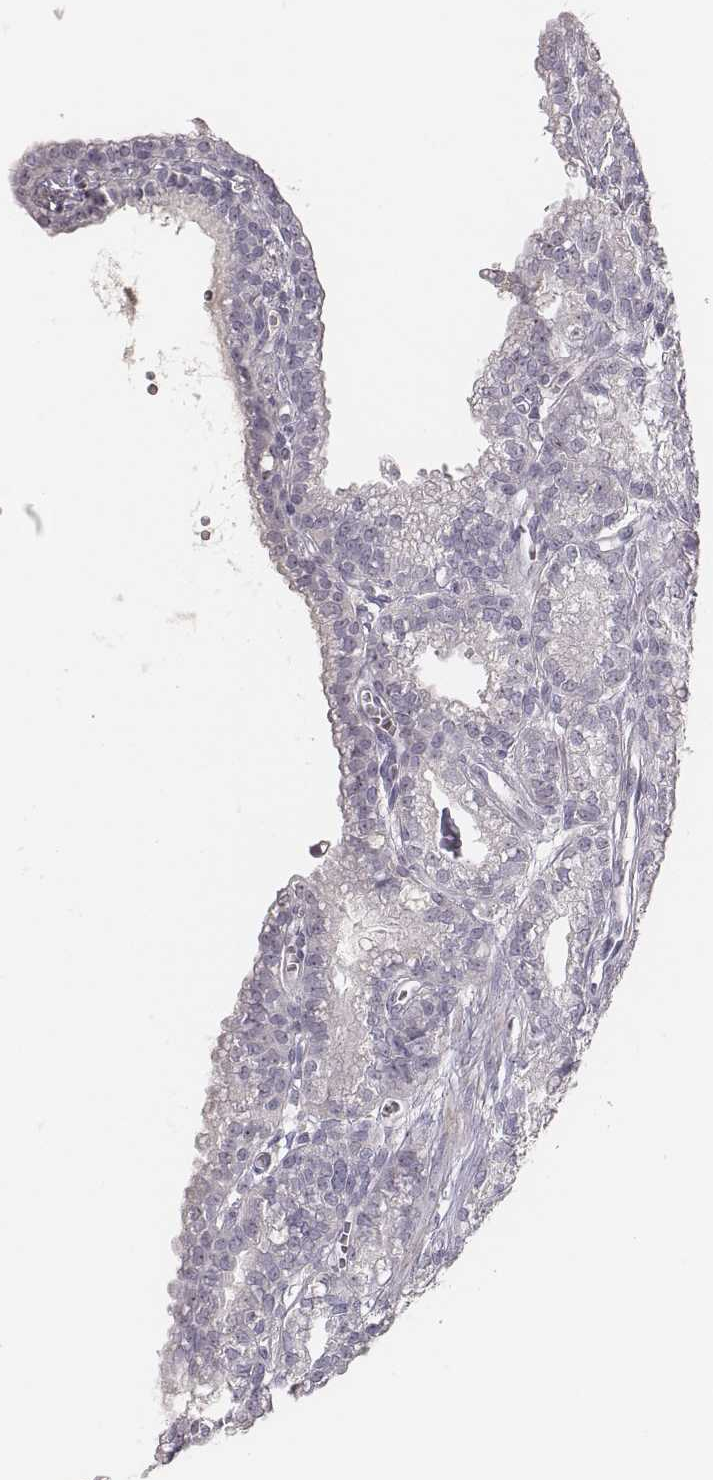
{"staining": {"intensity": "moderate", "quantity": "25%-75%", "location": "nuclear"}, "tissue": "seminal vesicle", "cell_type": "Glandular cells", "image_type": "normal", "snomed": [{"axis": "morphology", "description": "Normal tissue, NOS"}, {"axis": "morphology", "description": "Urothelial carcinoma, NOS"}, {"axis": "topography", "description": "Urinary bladder"}, {"axis": "topography", "description": "Seminal veicle"}], "caption": "Immunohistochemistry (IHC) of unremarkable seminal vesicle reveals medium levels of moderate nuclear positivity in approximately 25%-75% of glandular cells.", "gene": "NIFK", "patient": {"sex": "male", "age": 76}}